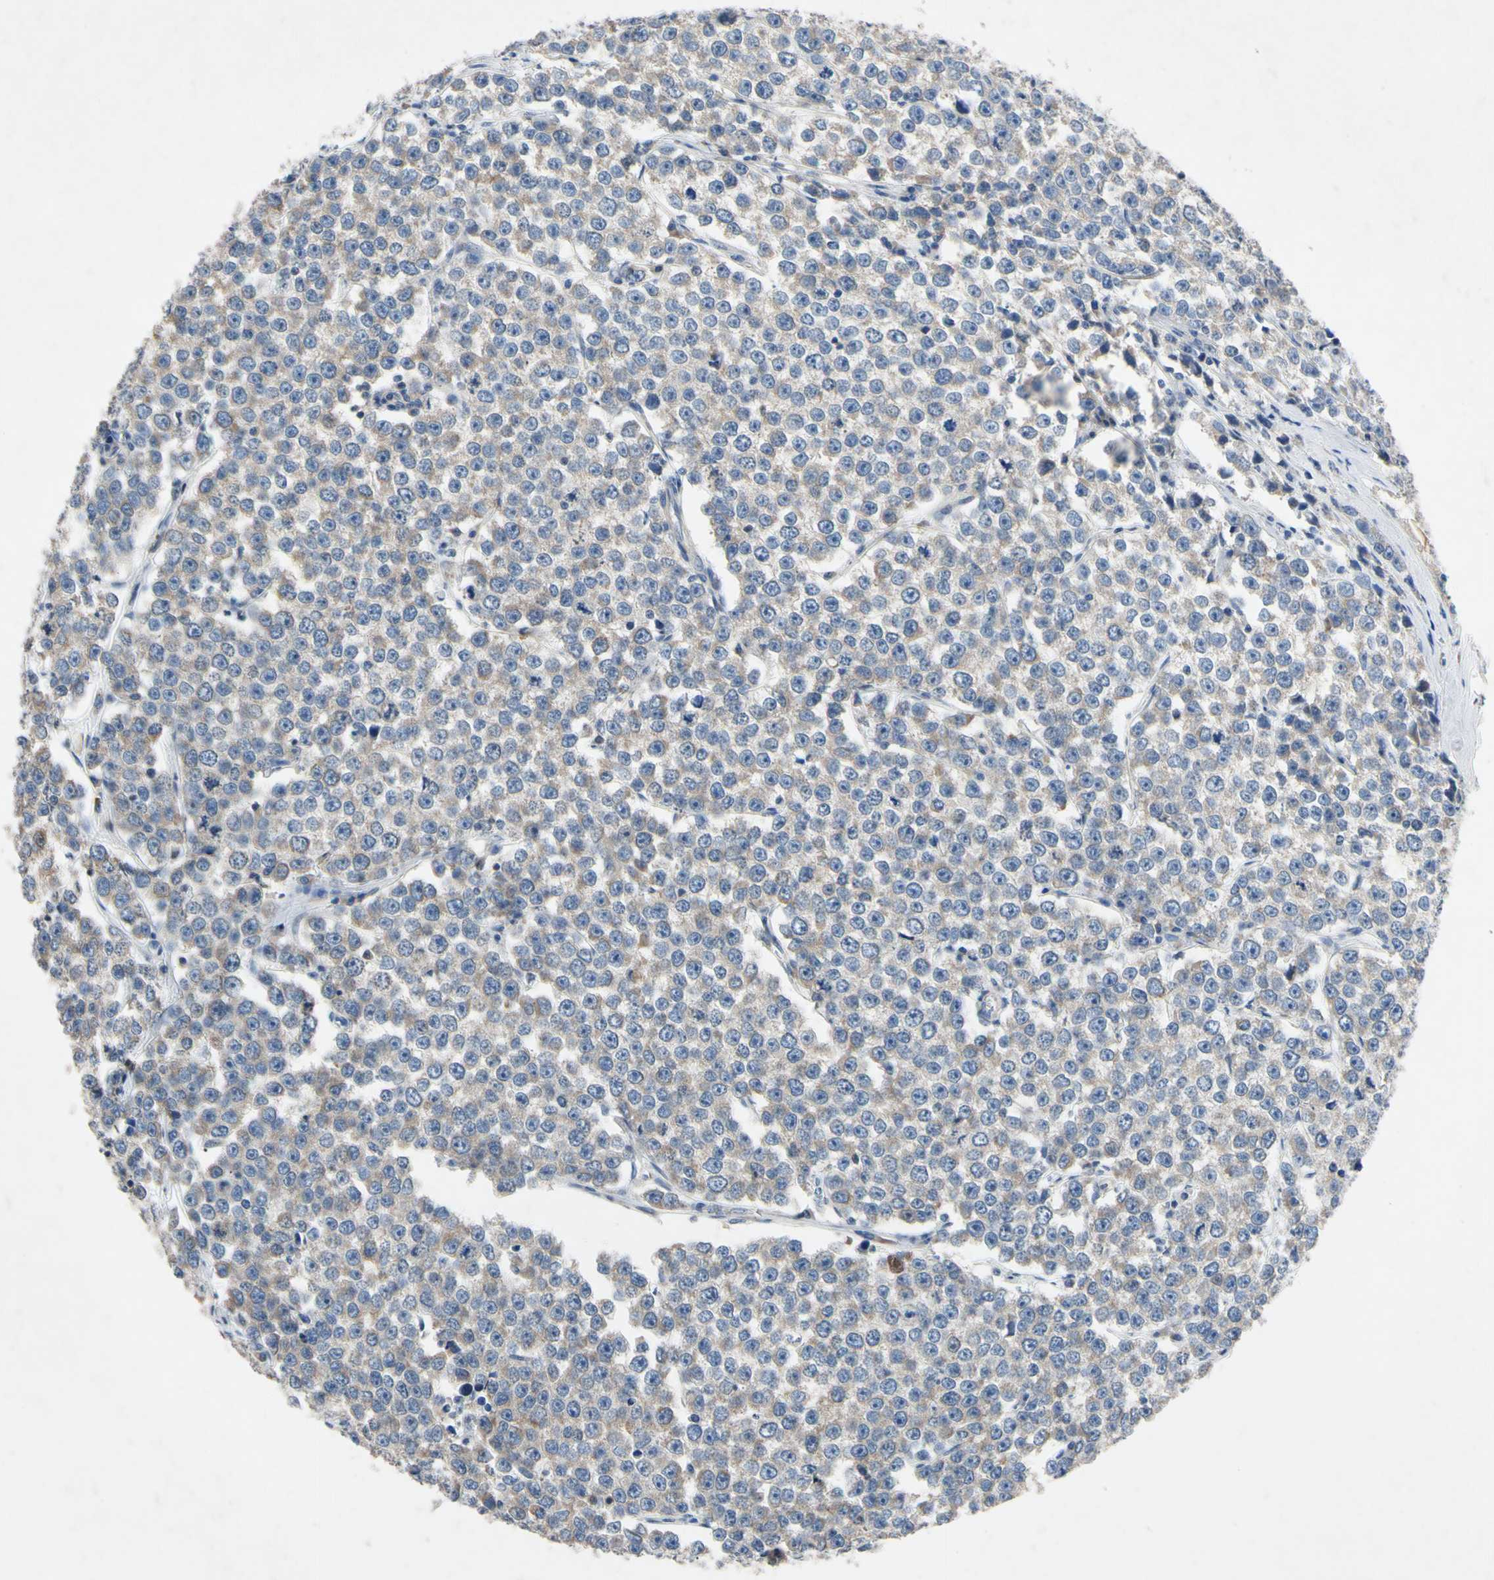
{"staining": {"intensity": "weak", "quantity": "25%-75%", "location": "cytoplasmic/membranous"}, "tissue": "testis cancer", "cell_type": "Tumor cells", "image_type": "cancer", "snomed": [{"axis": "morphology", "description": "Seminoma, NOS"}, {"axis": "morphology", "description": "Carcinoma, Embryonal, NOS"}, {"axis": "topography", "description": "Testis"}], "caption": "Brown immunohistochemical staining in human testis seminoma demonstrates weak cytoplasmic/membranous positivity in approximately 25%-75% of tumor cells.", "gene": "PNKD", "patient": {"sex": "male", "age": 52}}